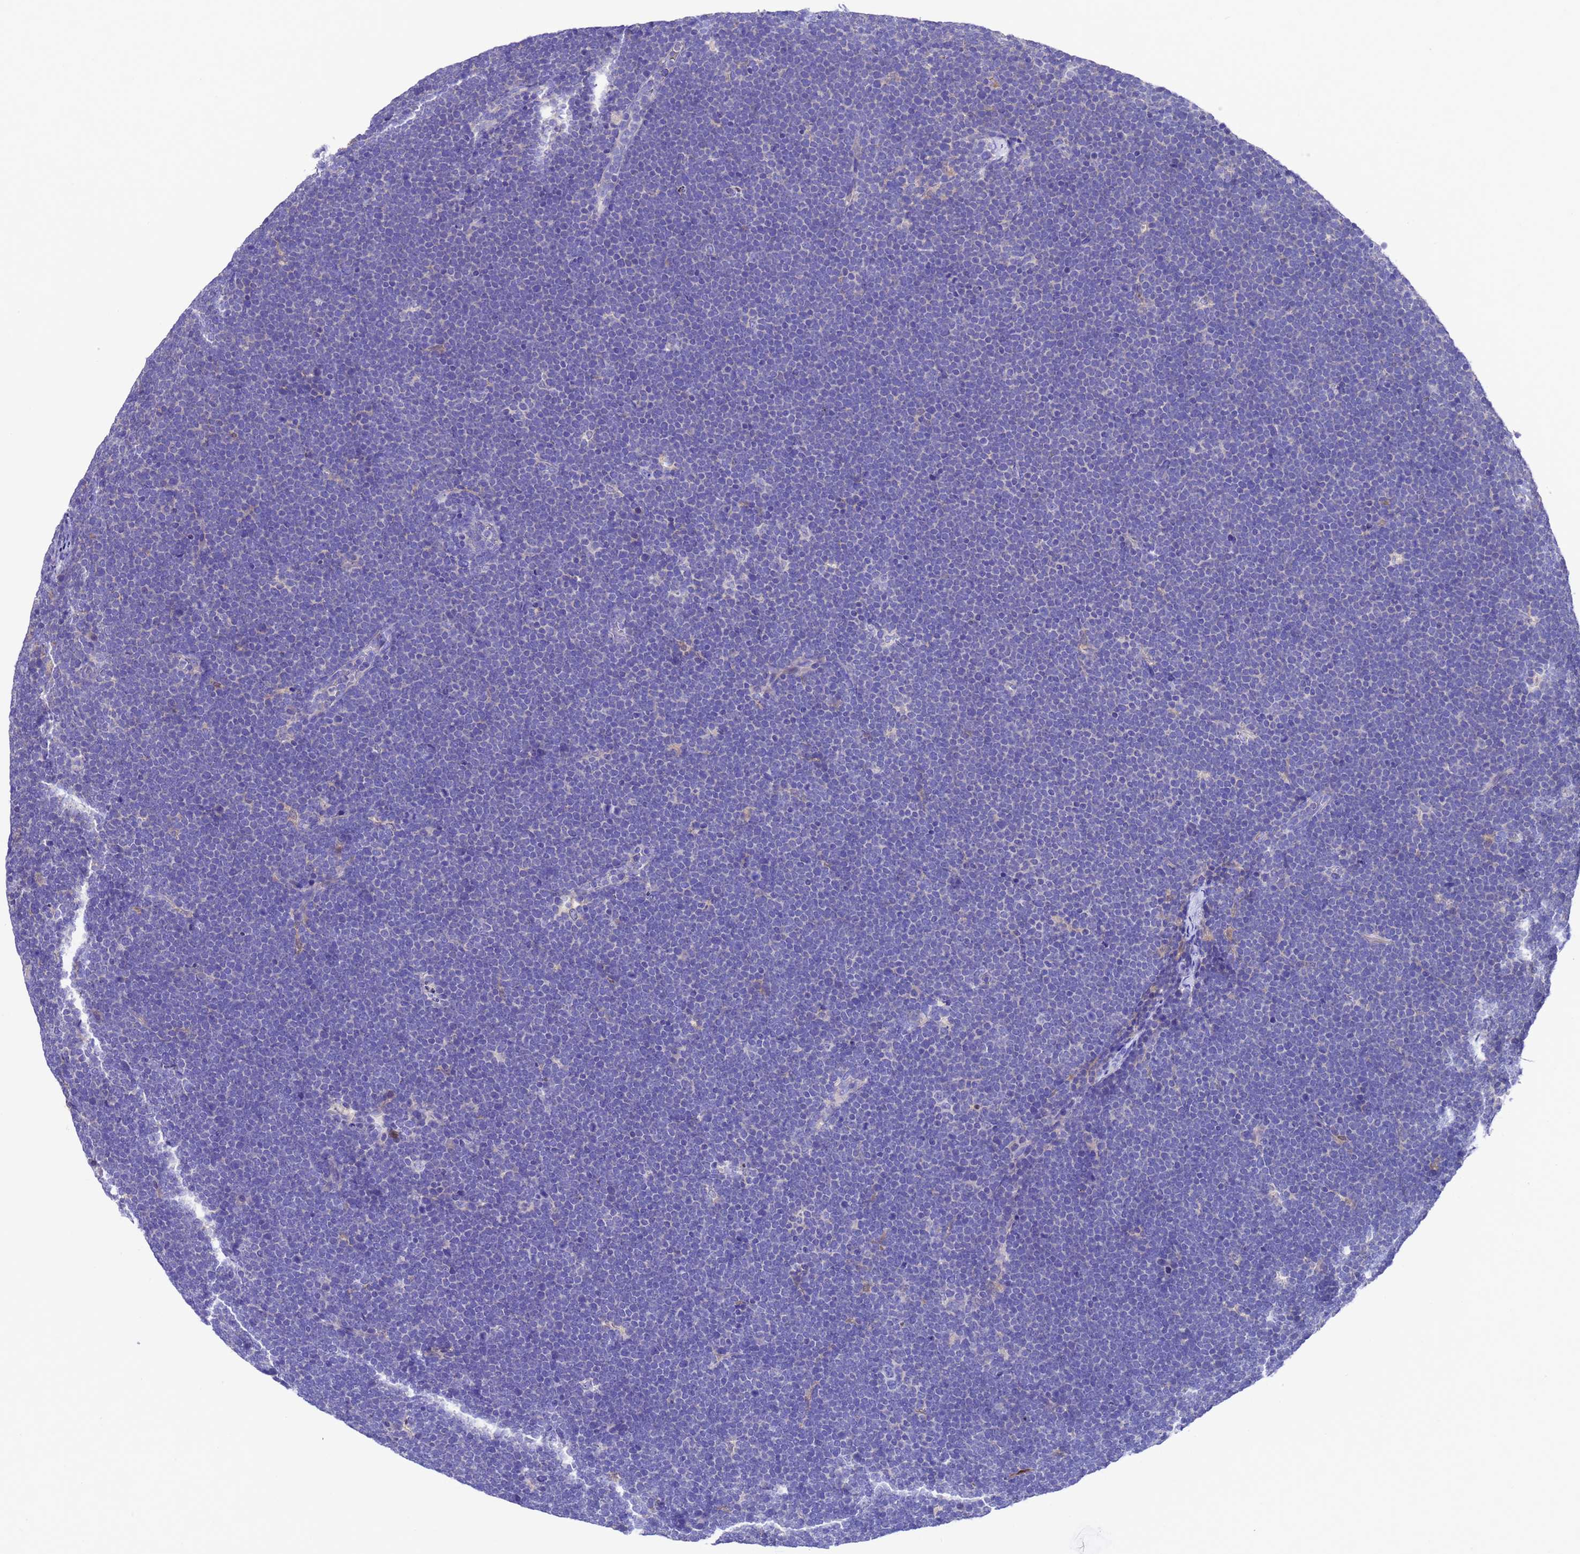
{"staining": {"intensity": "negative", "quantity": "none", "location": "none"}, "tissue": "lymphoma", "cell_type": "Tumor cells", "image_type": "cancer", "snomed": [{"axis": "morphology", "description": "Malignant lymphoma, non-Hodgkin's type, High grade"}, {"axis": "topography", "description": "Lymph node"}], "caption": "Immunohistochemistry (IHC) histopathology image of human high-grade malignant lymphoma, non-Hodgkin's type stained for a protein (brown), which shows no staining in tumor cells.", "gene": "ELP6", "patient": {"sex": "male", "age": 13}}